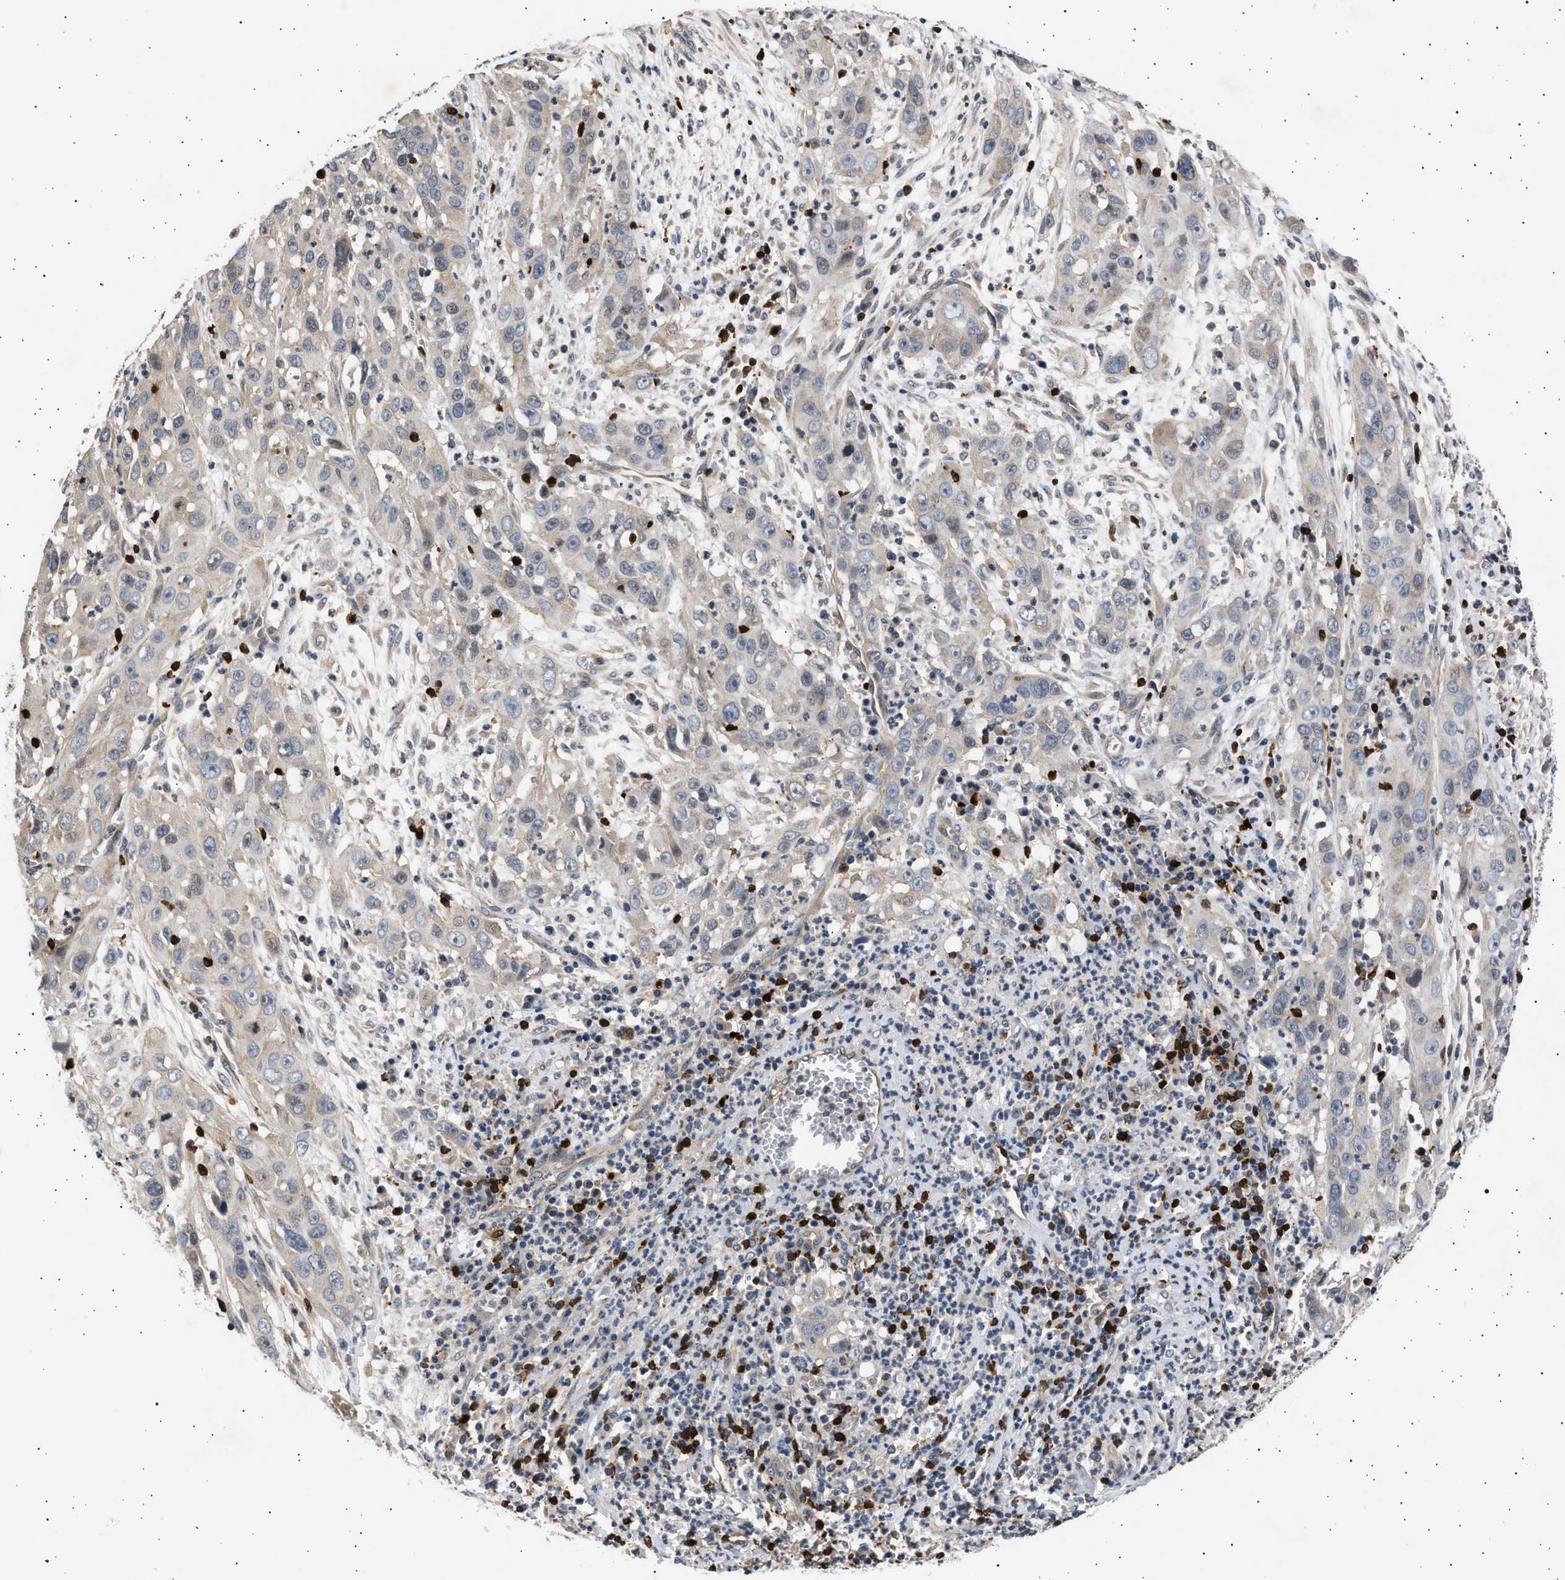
{"staining": {"intensity": "negative", "quantity": "none", "location": "none"}, "tissue": "cervical cancer", "cell_type": "Tumor cells", "image_type": "cancer", "snomed": [{"axis": "morphology", "description": "Squamous cell carcinoma, NOS"}, {"axis": "topography", "description": "Cervix"}], "caption": "Protein analysis of cervical cancer shows no significant expression in tumor cells.", "gene": "GRAP2", "patient": {"sex": "female", "age": 32}}